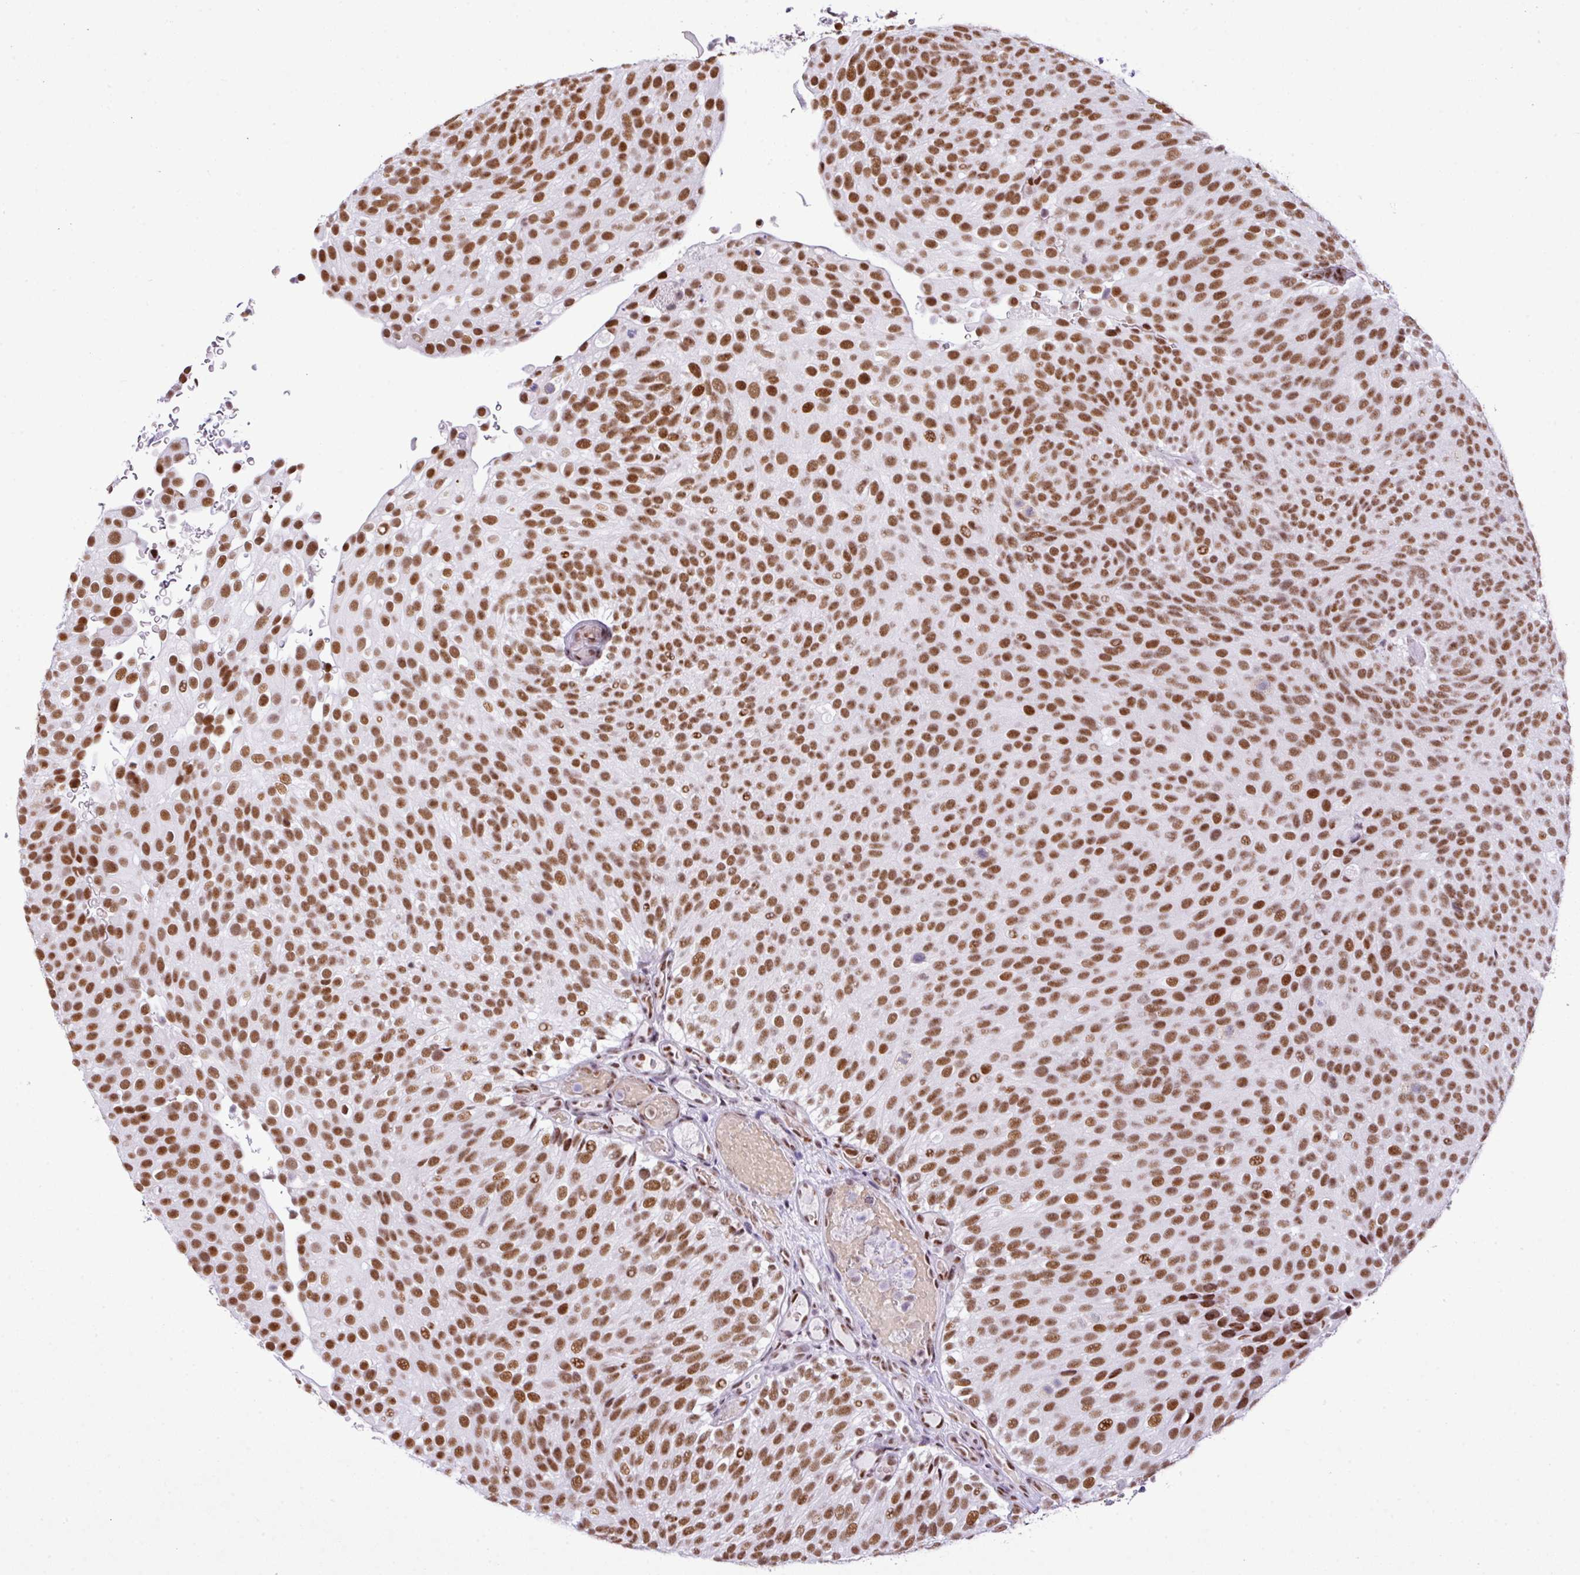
{"staining": {"intensity": "moderate", "quantity": ">75%", "location": "nuclear"}, "tissue": "urothelial cancer", "cell_type": "Tumor cells", "image_type": "cancer", "snomed": [{"axis": "morphology", "description": "Urothelial carcinoma, Low grade"}, {"axis": "topography", "description": "Urinary bladder"}], "caption": "Urothelial carcinoma (low-grade) tissue shows moderate nuclear positivity in approximately >75% of tumor cells, visualized by immunohistochemistry.", "gene": "RARG", "patient": {"sex": "male", "age": 78}}